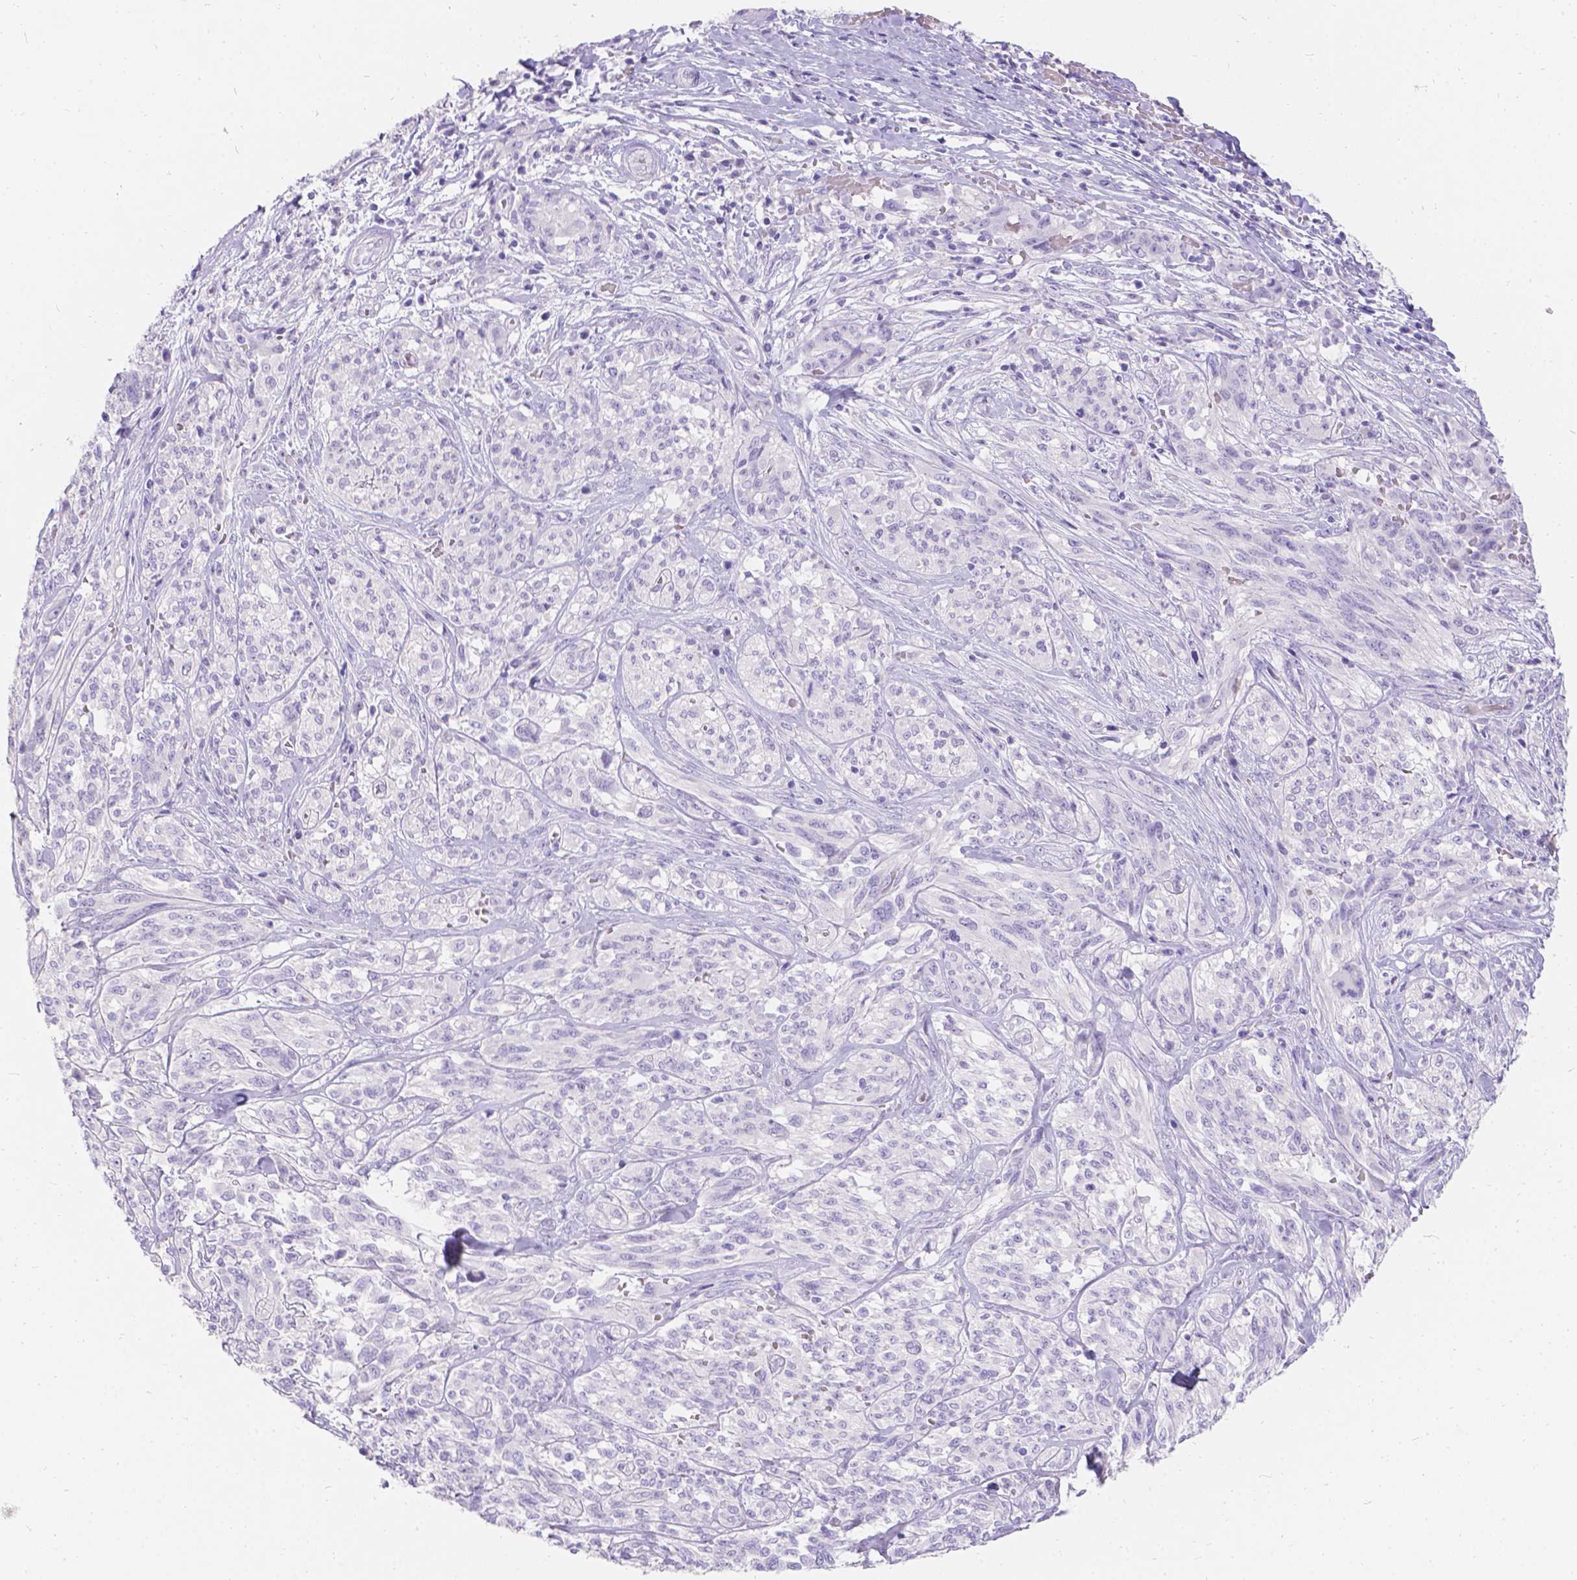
{"staining": {"intensity": "negative", "quantity": "none", "location": "none"}, "tissue": "melanoma", "cell_type": "Tumor cells", "image_type": "cancer", "snomed": [{"axis": "morphology", "description": "Malignant melanoma, NOS"}, {"axis": "topography", "description": "Skin"}], "caption": "DAB immunohistochemical staining of human melanoma demonstrates no significant expression in tumor cells.", "gene": "GNRHR", "patient": {"sex": "female", "age": 91}}